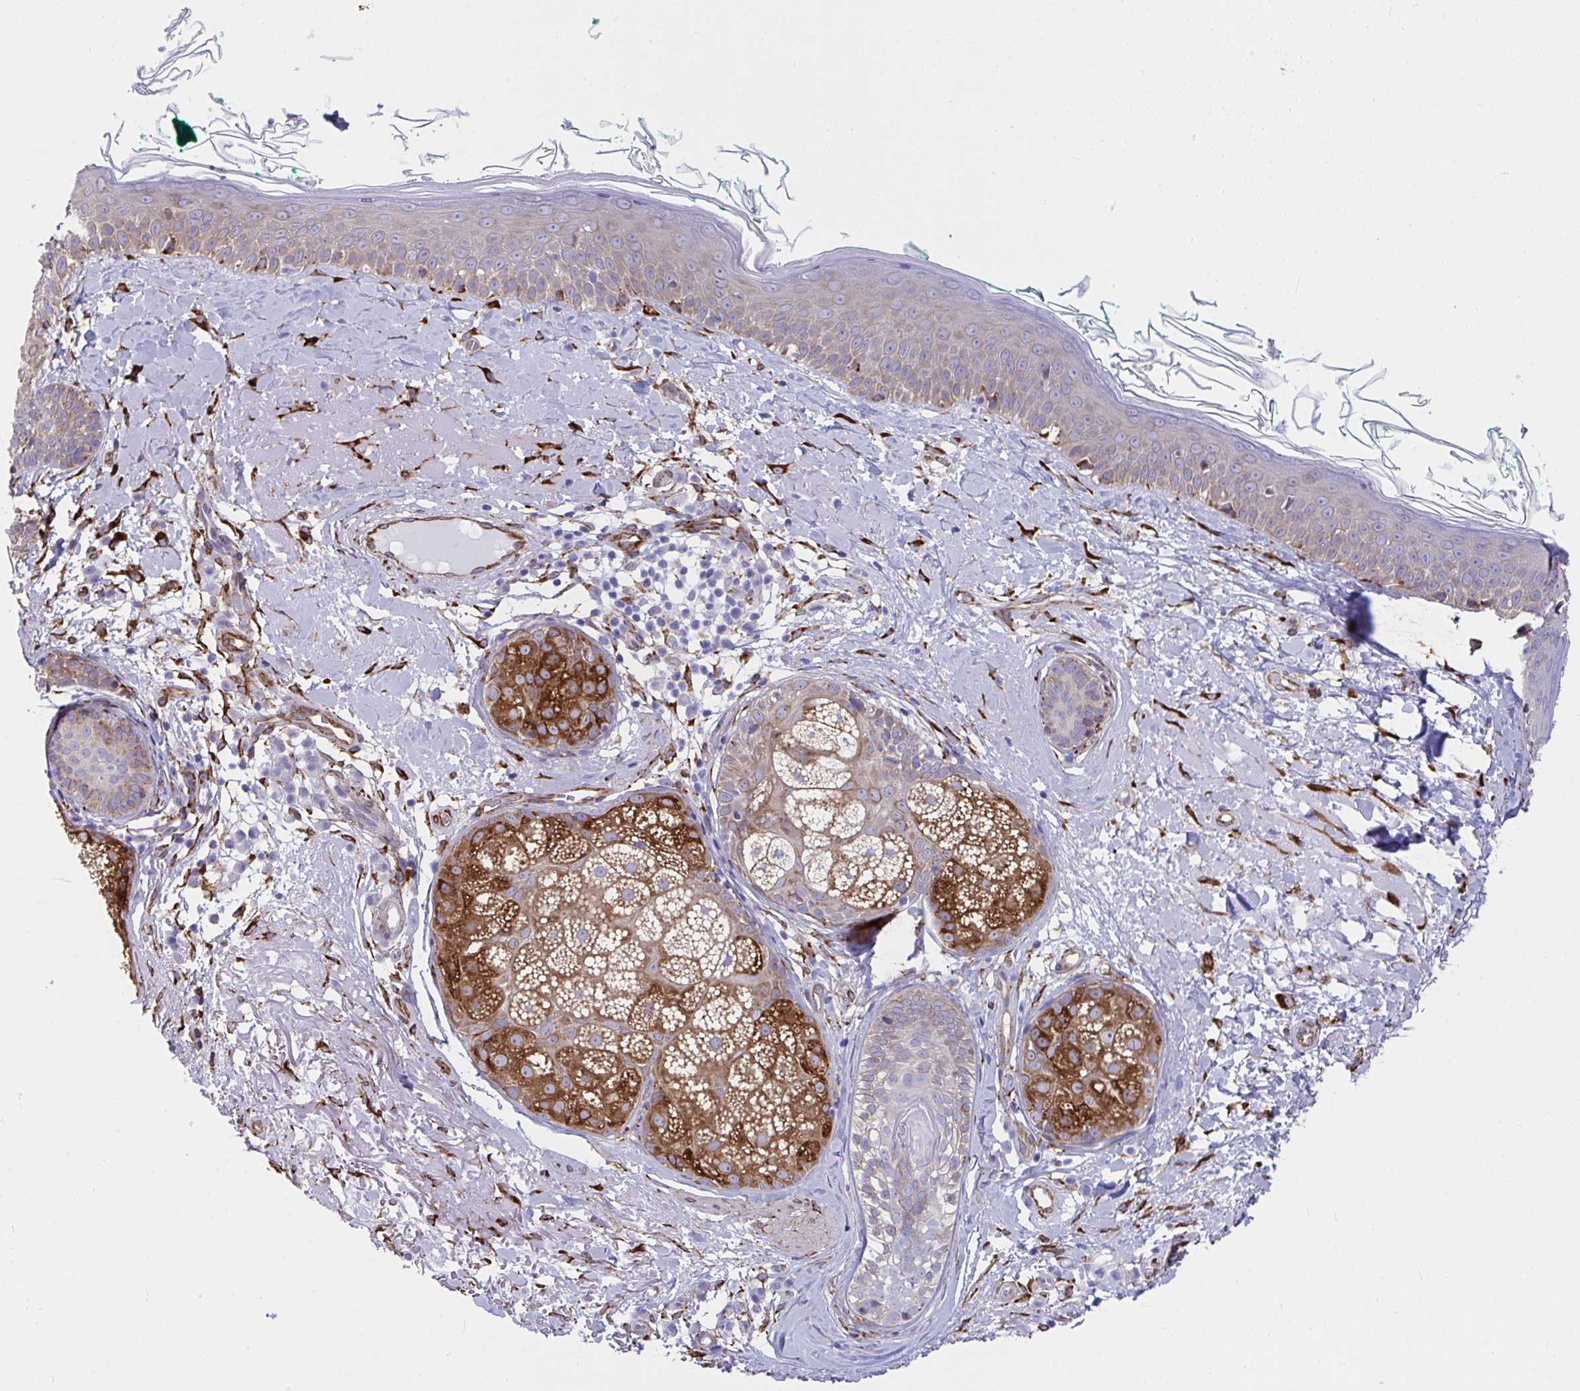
{"staining": {"intensity": "strong", "quantity": ">75%", "location": "cytoplasmic/membranous"}, "tissue": "skin", "cell_type": "Fibroblasts", "image_type": "normal", "snomed": [{"axis": "morphology", "description": "Normal tissue, NOS"}, {"axis": "topography", "description": "Skin"}], "caption": "Human skin stained for a protein (brown) shows strong cytoplasmic/membranous positive expression in about >75% of fibroblasts.", "gene": "ASPH", "patient": {"sex": "male", "age": 73}}